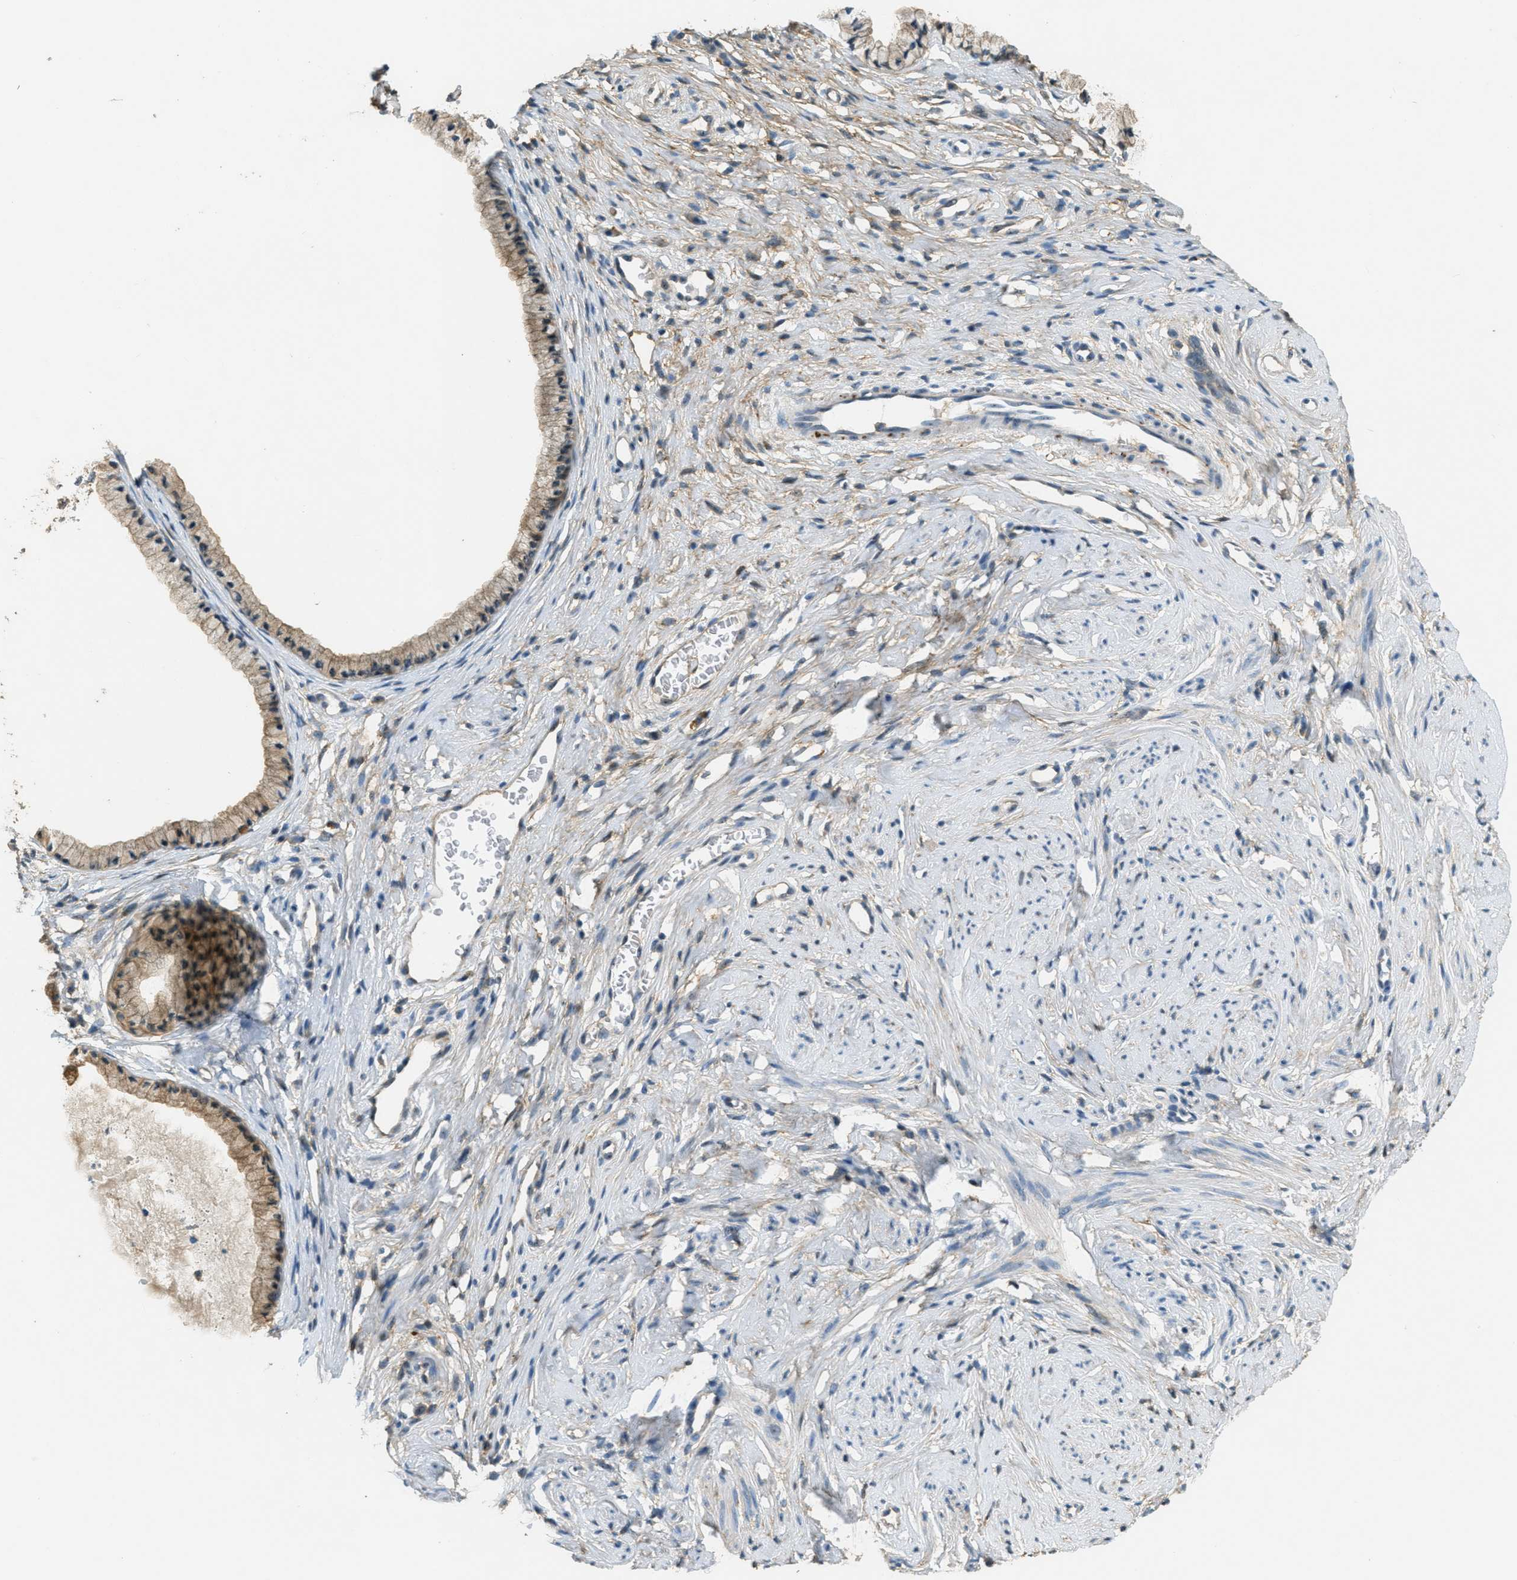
{"staining": {"intensity": "weak", "quantity": ">75%", "location": "cytoplasmic/membranous"}, "tissue": "cervix", "cell_type": "Glandular cells", "image_type": "normal", "snomed": [{"axis": "morphology", "description": "Normal tissue, NOS"}, {"axis": "topography", "description": "Cervix"}], "caption": "Protein expression by IHC shows weak cytoplasmic/membranous staining in approximately >75% of glandular cells in normal cervix.", "gene": "OSMR", "patient": {"sex": "female", "age": 77}}